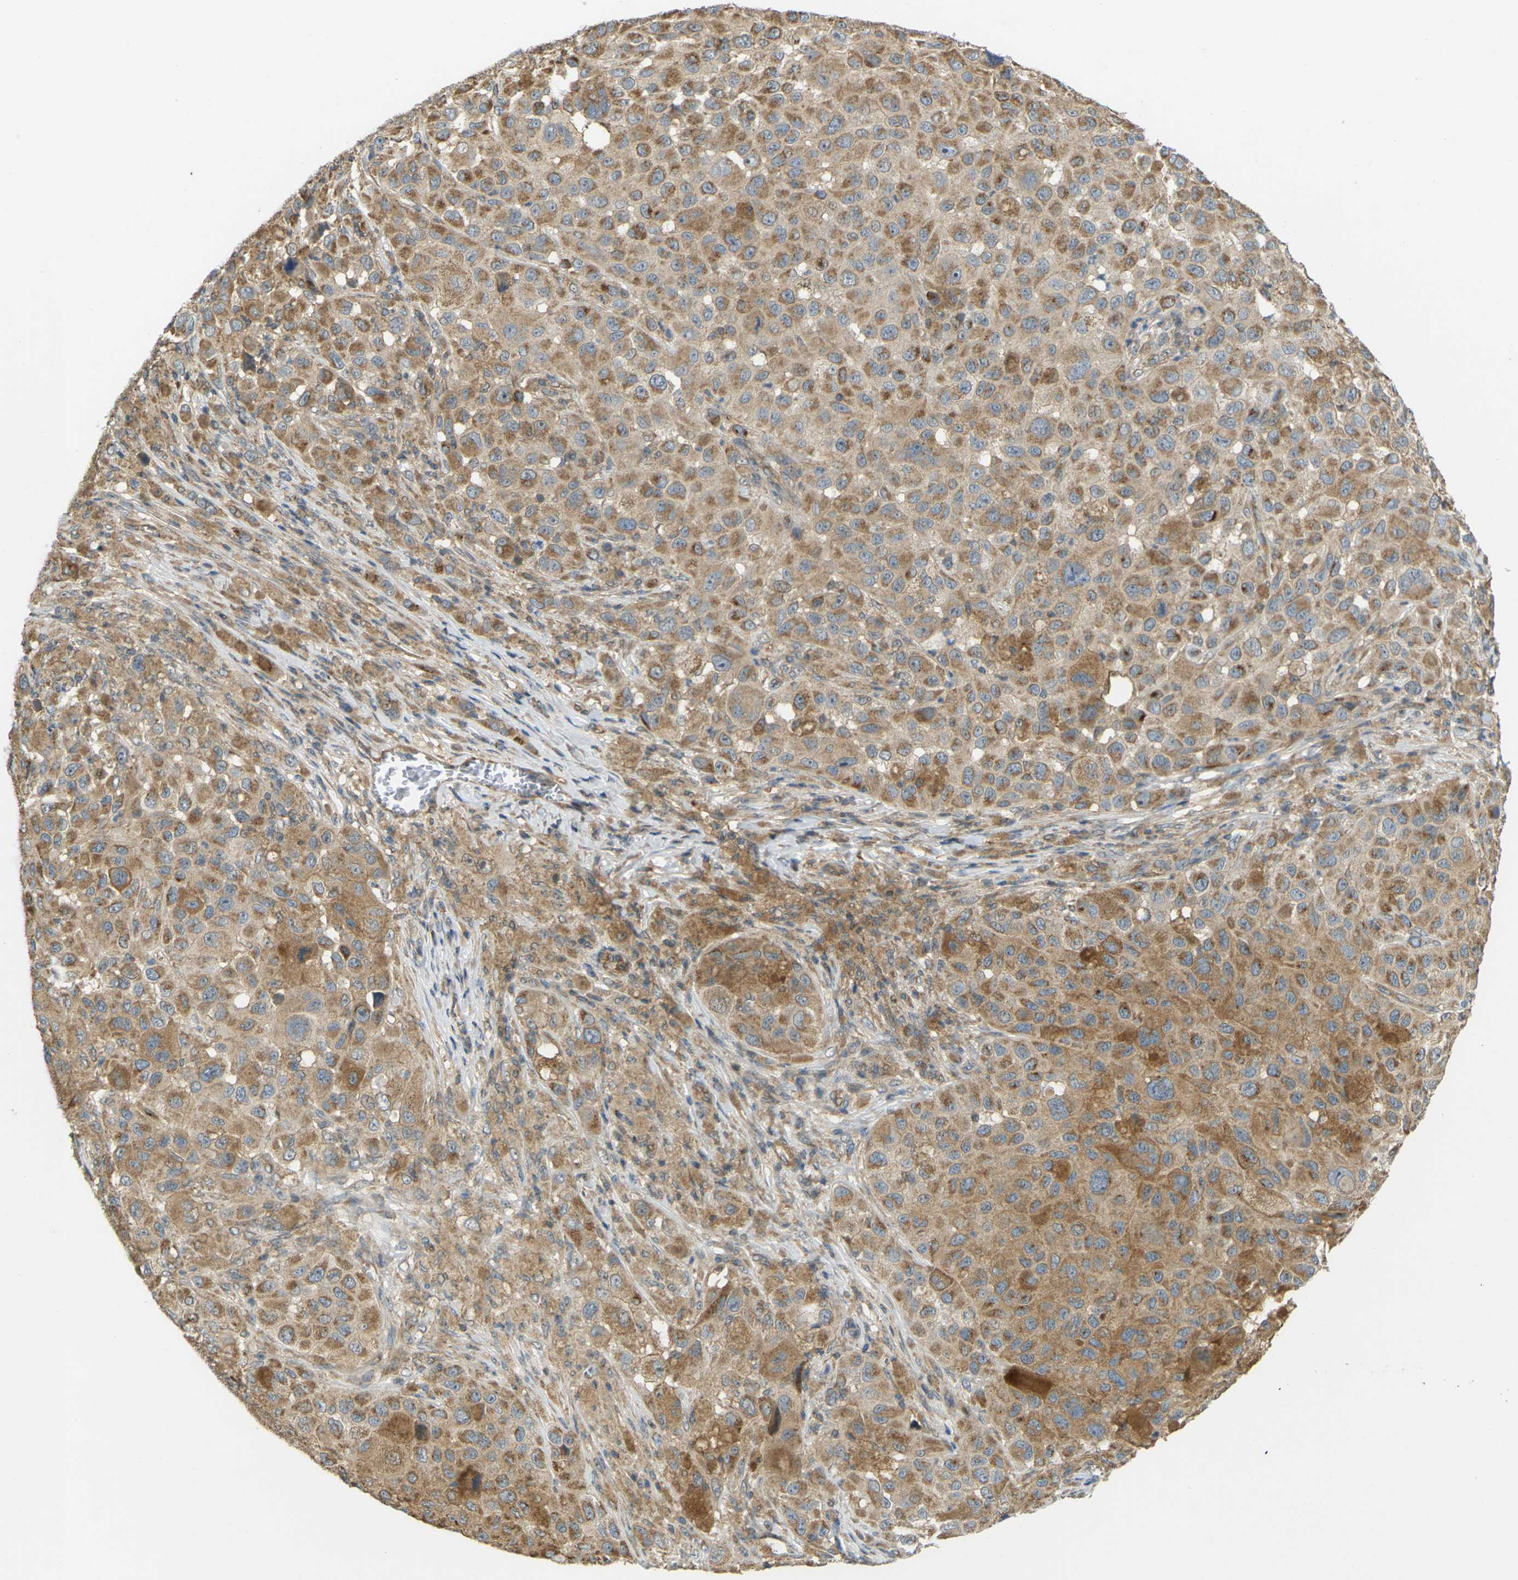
{"staining": {"intensity": "moderate", "quantity": ">75%", "location": "cytoplasmic/membranous"}, "tissue": "melanoma", "cell_type": "Tumor cells", "image_type": "cancer", "snomed": [{"axis": "morphology", "description": "Malignant melanoma, NOS"}, {"axis": "topography", "description": "Skin"}], "caption": "A brown stain labels moderate cytoplasmic/membranous staining of a protein in human melanoma tumor cells.", "gene": "KSR1", "patient": {"sex": "male", "age": 96}}